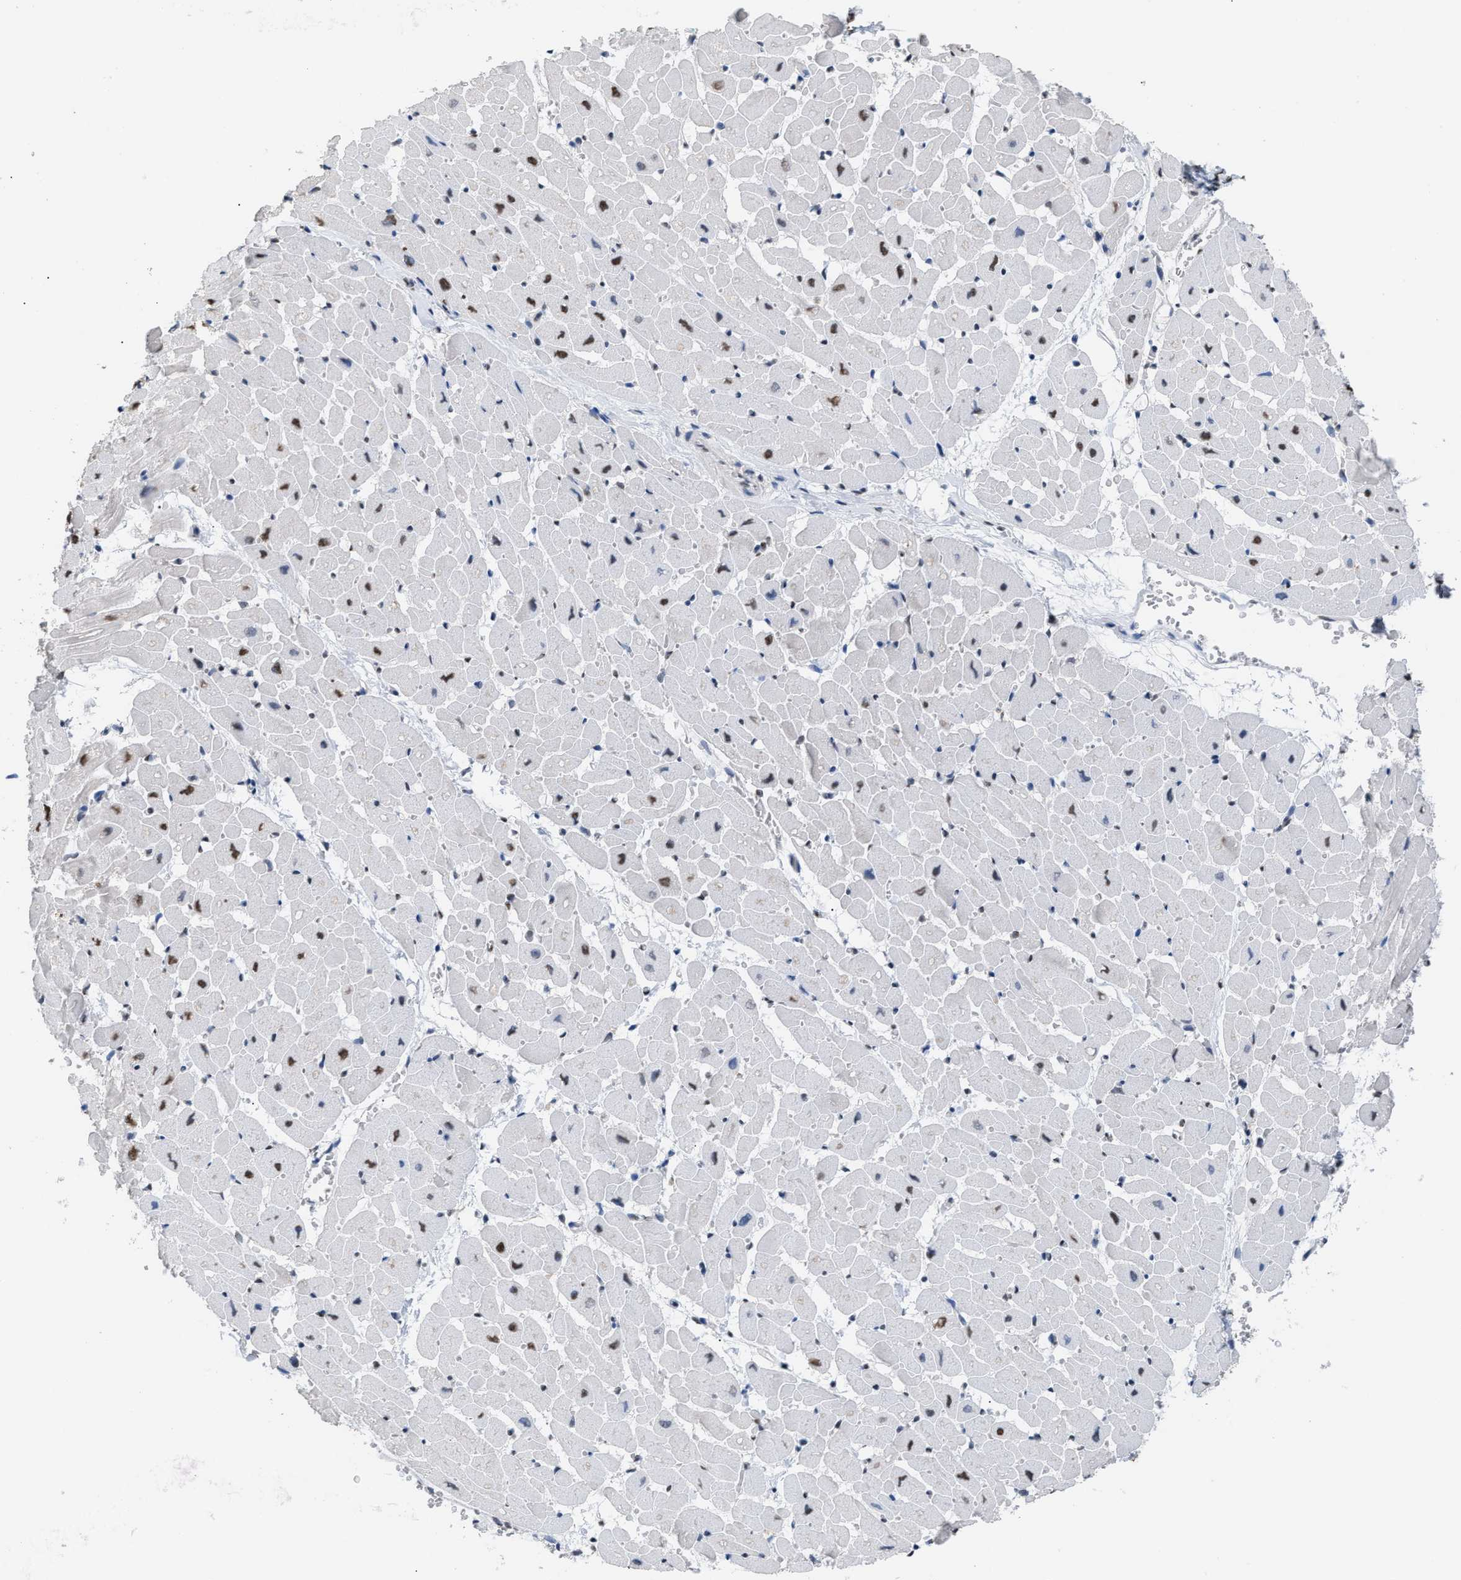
{"staining": {"intensity": "moderate", "quantity": "25%-75%", "location": "nuclear"}, "tissue": "heart muscle", "cell_type": "Cardiomyocytes", "image_type": "normal", "snomed": [{"axis": "morphology", "description": "Normal tissue, NOS"}, {"axis": "topography", "description": "Heart"}], "caption": "Cardiomyocytes display moderate nuclear expression in about 25%-75% of cells in normal heart muscle.", "gene": "CCAR2", "patient": {"sex": "male", "age": 45}}